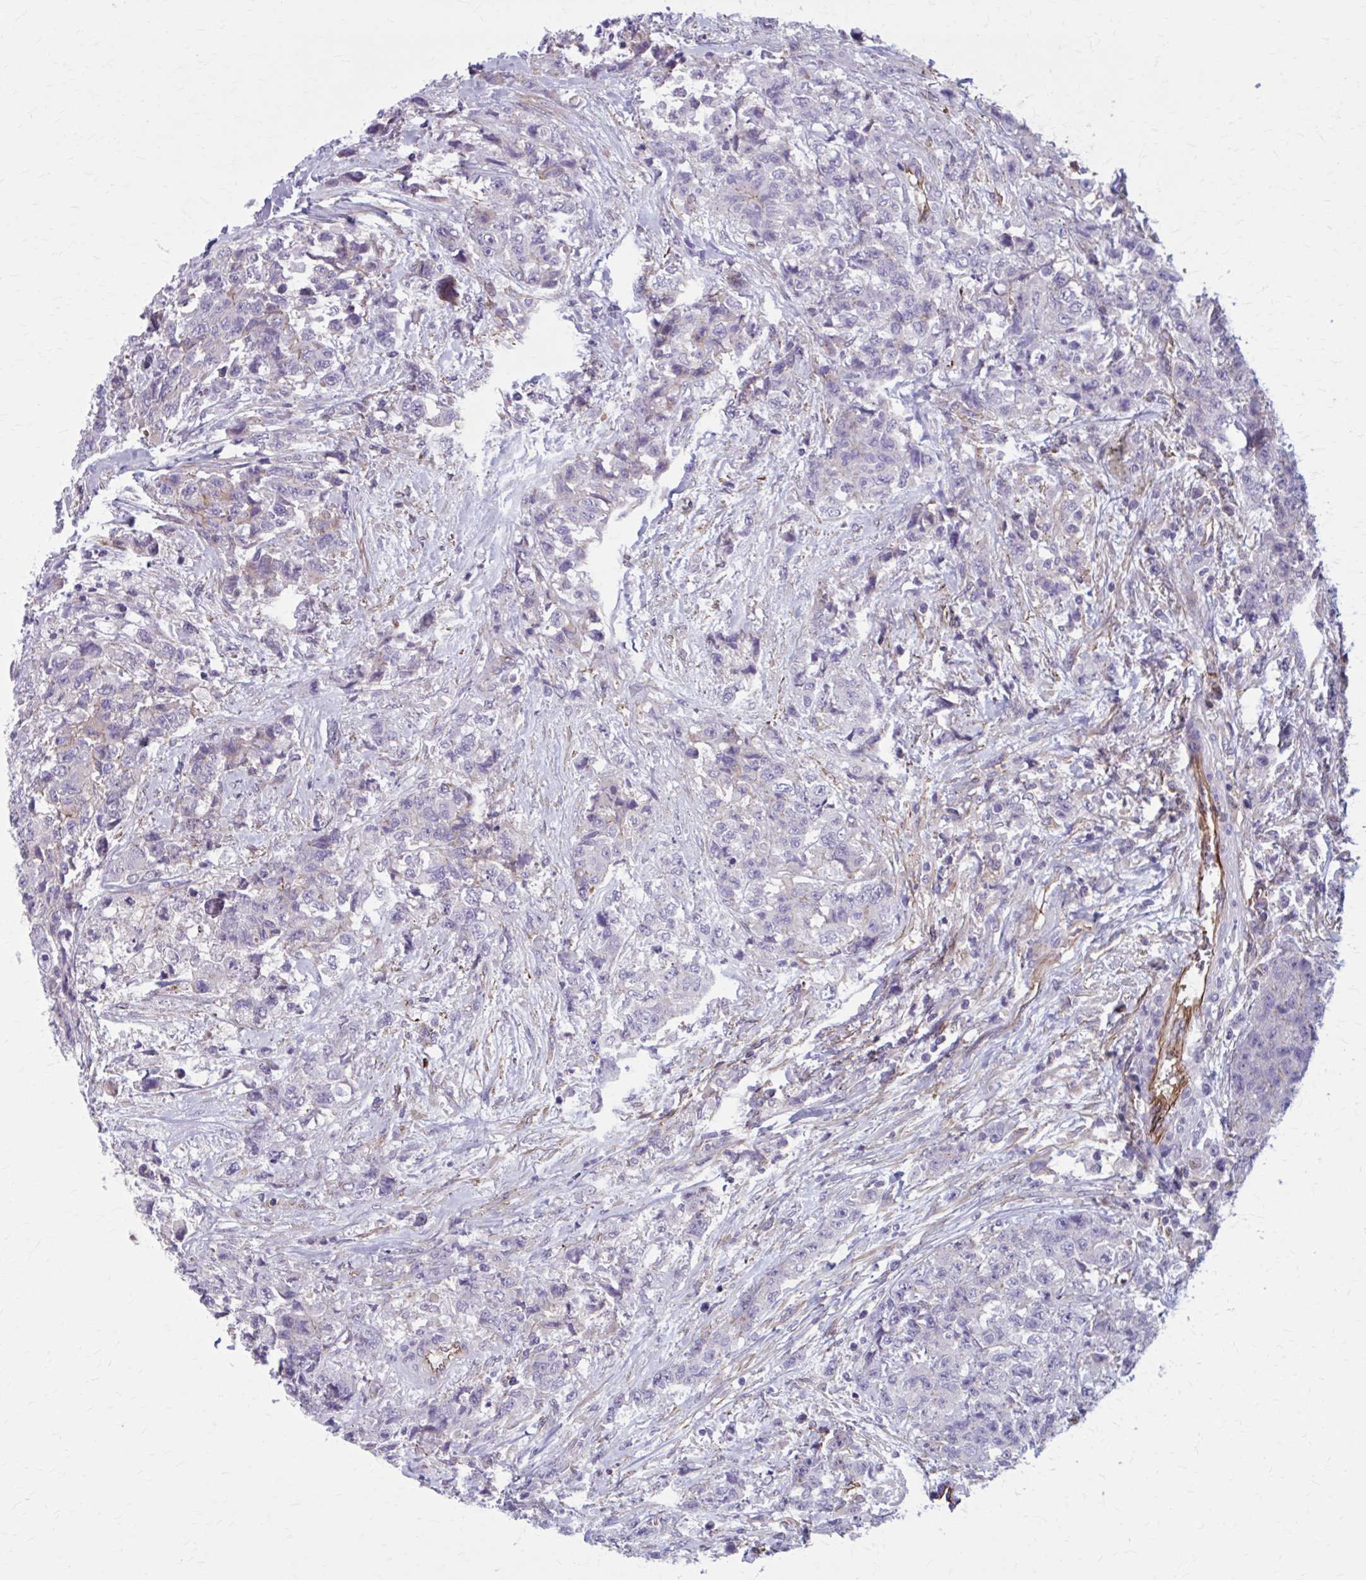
{"staining": {"intensity": "weak", "quantity": "<25%", "location": "cytoplasmic/membranous"}, "tissue": "urothelial cancer", "cell_type": "Tumor cells", "image_type": "cancer", "snomed": [{"axis": "morphology", "description": "Urothelial carcinoma, High grade"}, {"axis": "topography", "description": "Urinary bladder"}], "caption": "An immunohistochemistry micrograph of urothelial cancer is shown. There is no staining in tumor cells of urothelial cancer.", "gene": "ZDHHC7", "patient": {"sex": "female", "age": 78}}